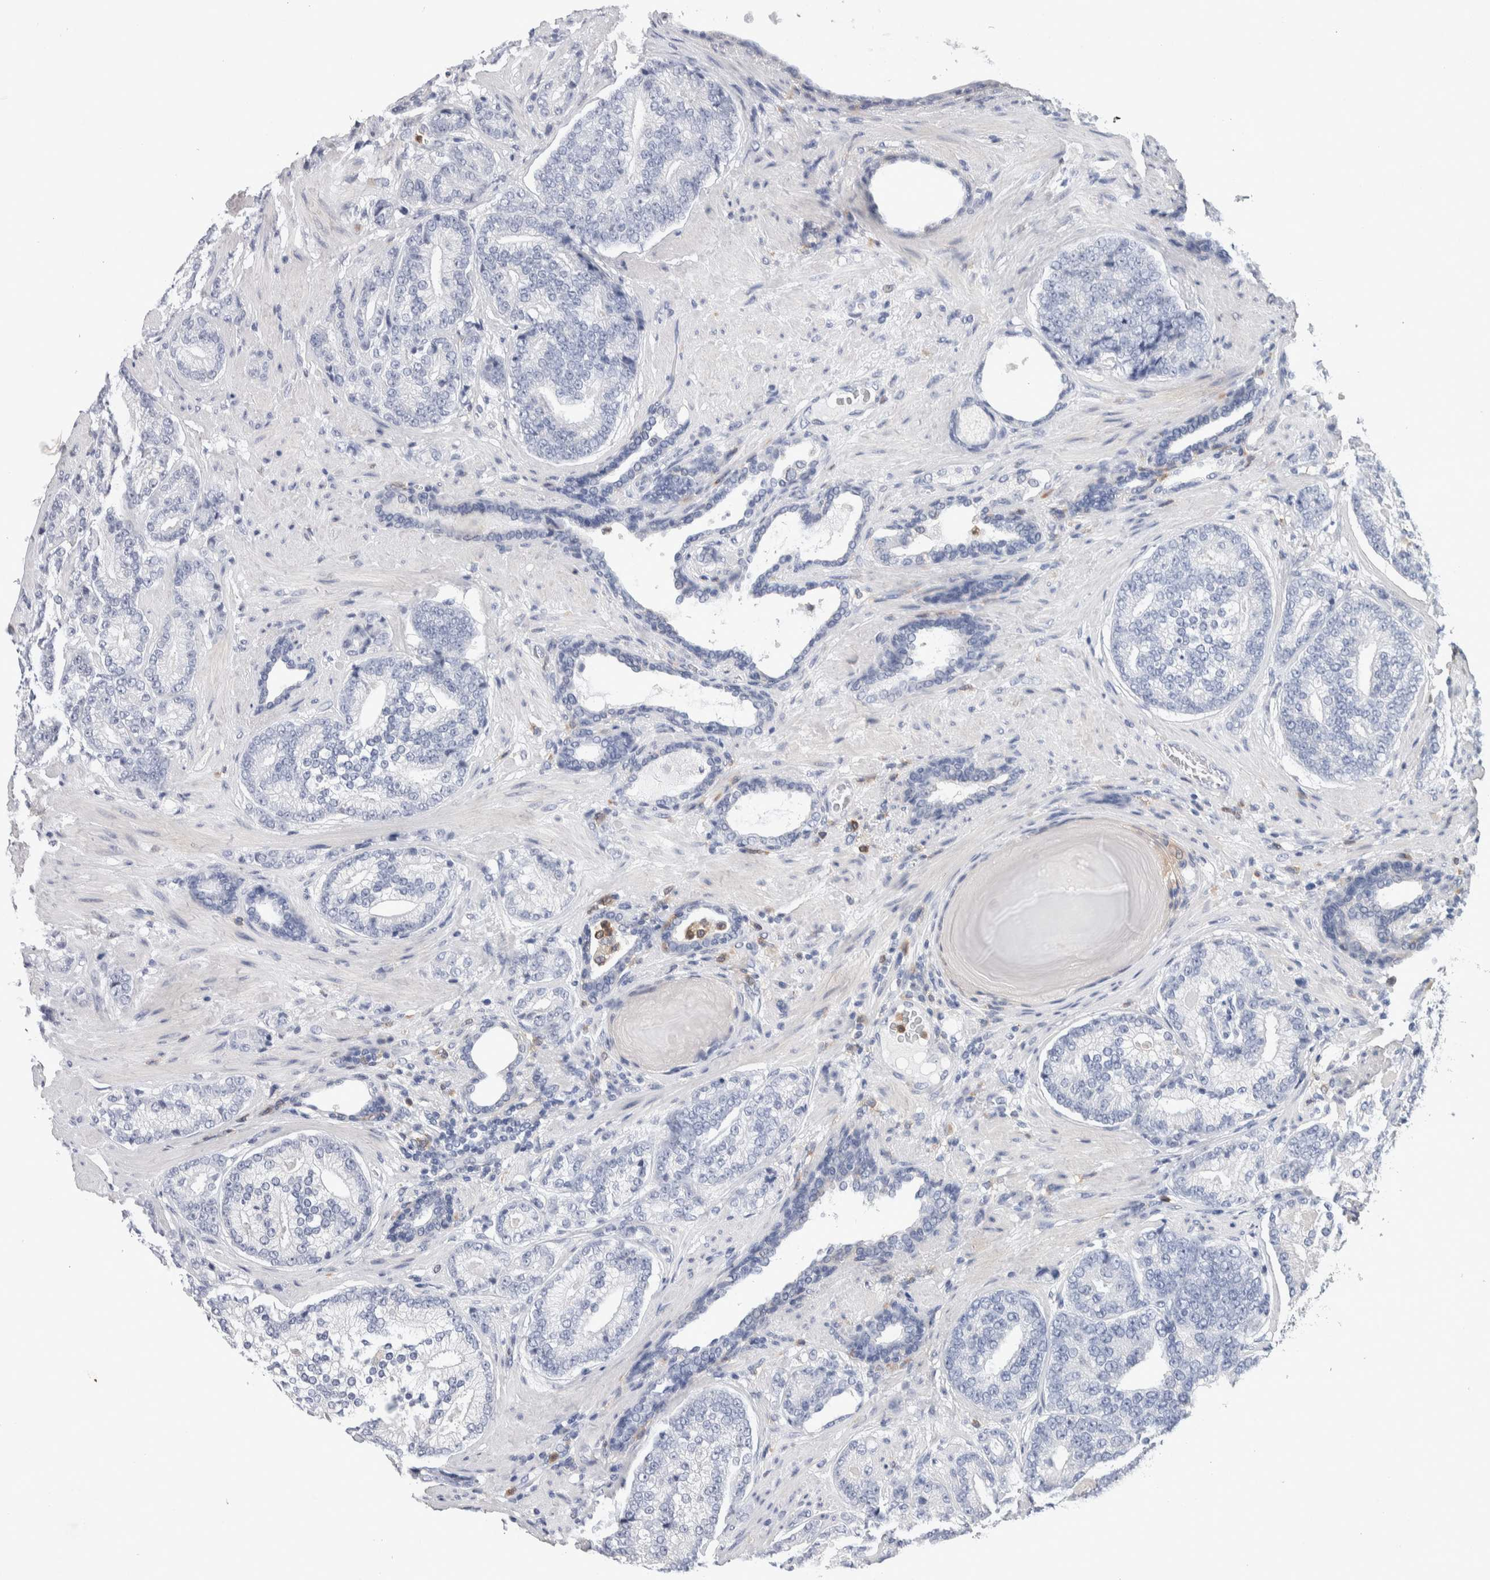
{"staining": {"intensity": "negative", "quantity": "none", "location": "none"}, "tissue": "prostate cancer", "cell_type": "Tumor cells", "image_type": "cancer", "snomed": [{"axis": "morphology", "description": "Adenocarcinoma, High grade"}, {"axis": "topography", "description": "Prostate"}], "caption": "There is no significant positivity in tumor cells of prostate high-grade adenocarcinoma.", "gene": "NCF2", "patient": {"sex": "male", "age": 61}}